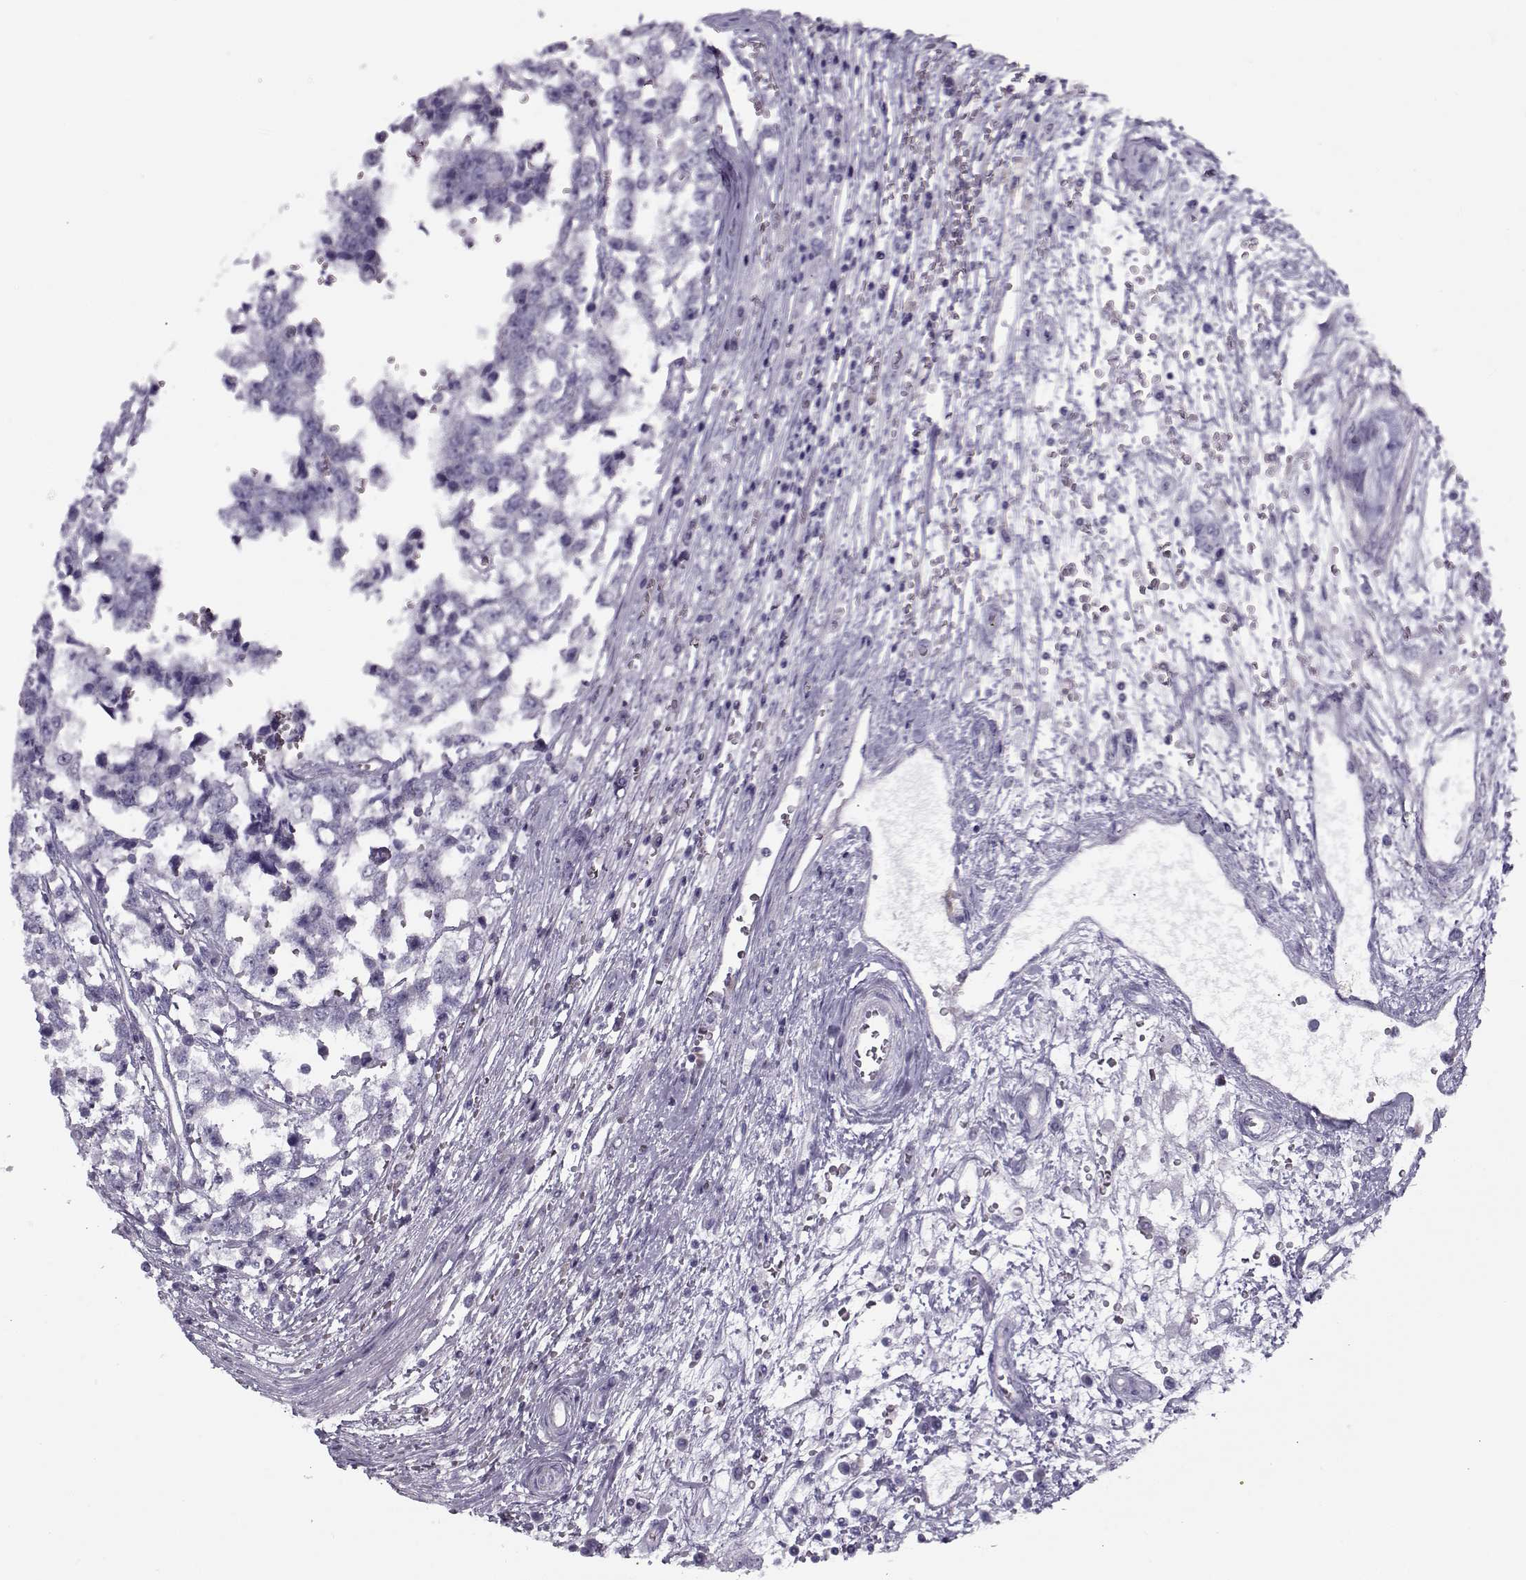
{"staining": {"intensity": "negative", "quantity": "none", "location": "none"}, "tissue": "testis cancer", "cell_type": "Tumor cells", "image_type": "cancer", "snomed": [{"axis": "morphology", "description": "Normal tissue, NOS"}, {"axis": "morphology", "description": "Seminoma, NOS"}, {"axis": "topography", "description": "Testis"}, {"axis": "topography", "description": "Epididymis"}], "caption": "Micrograph shows no protein expression in tumor cells of testis seminoma tissue.", "gene": "PP2D1", "patient": {"sex": "male", "age": 34}}